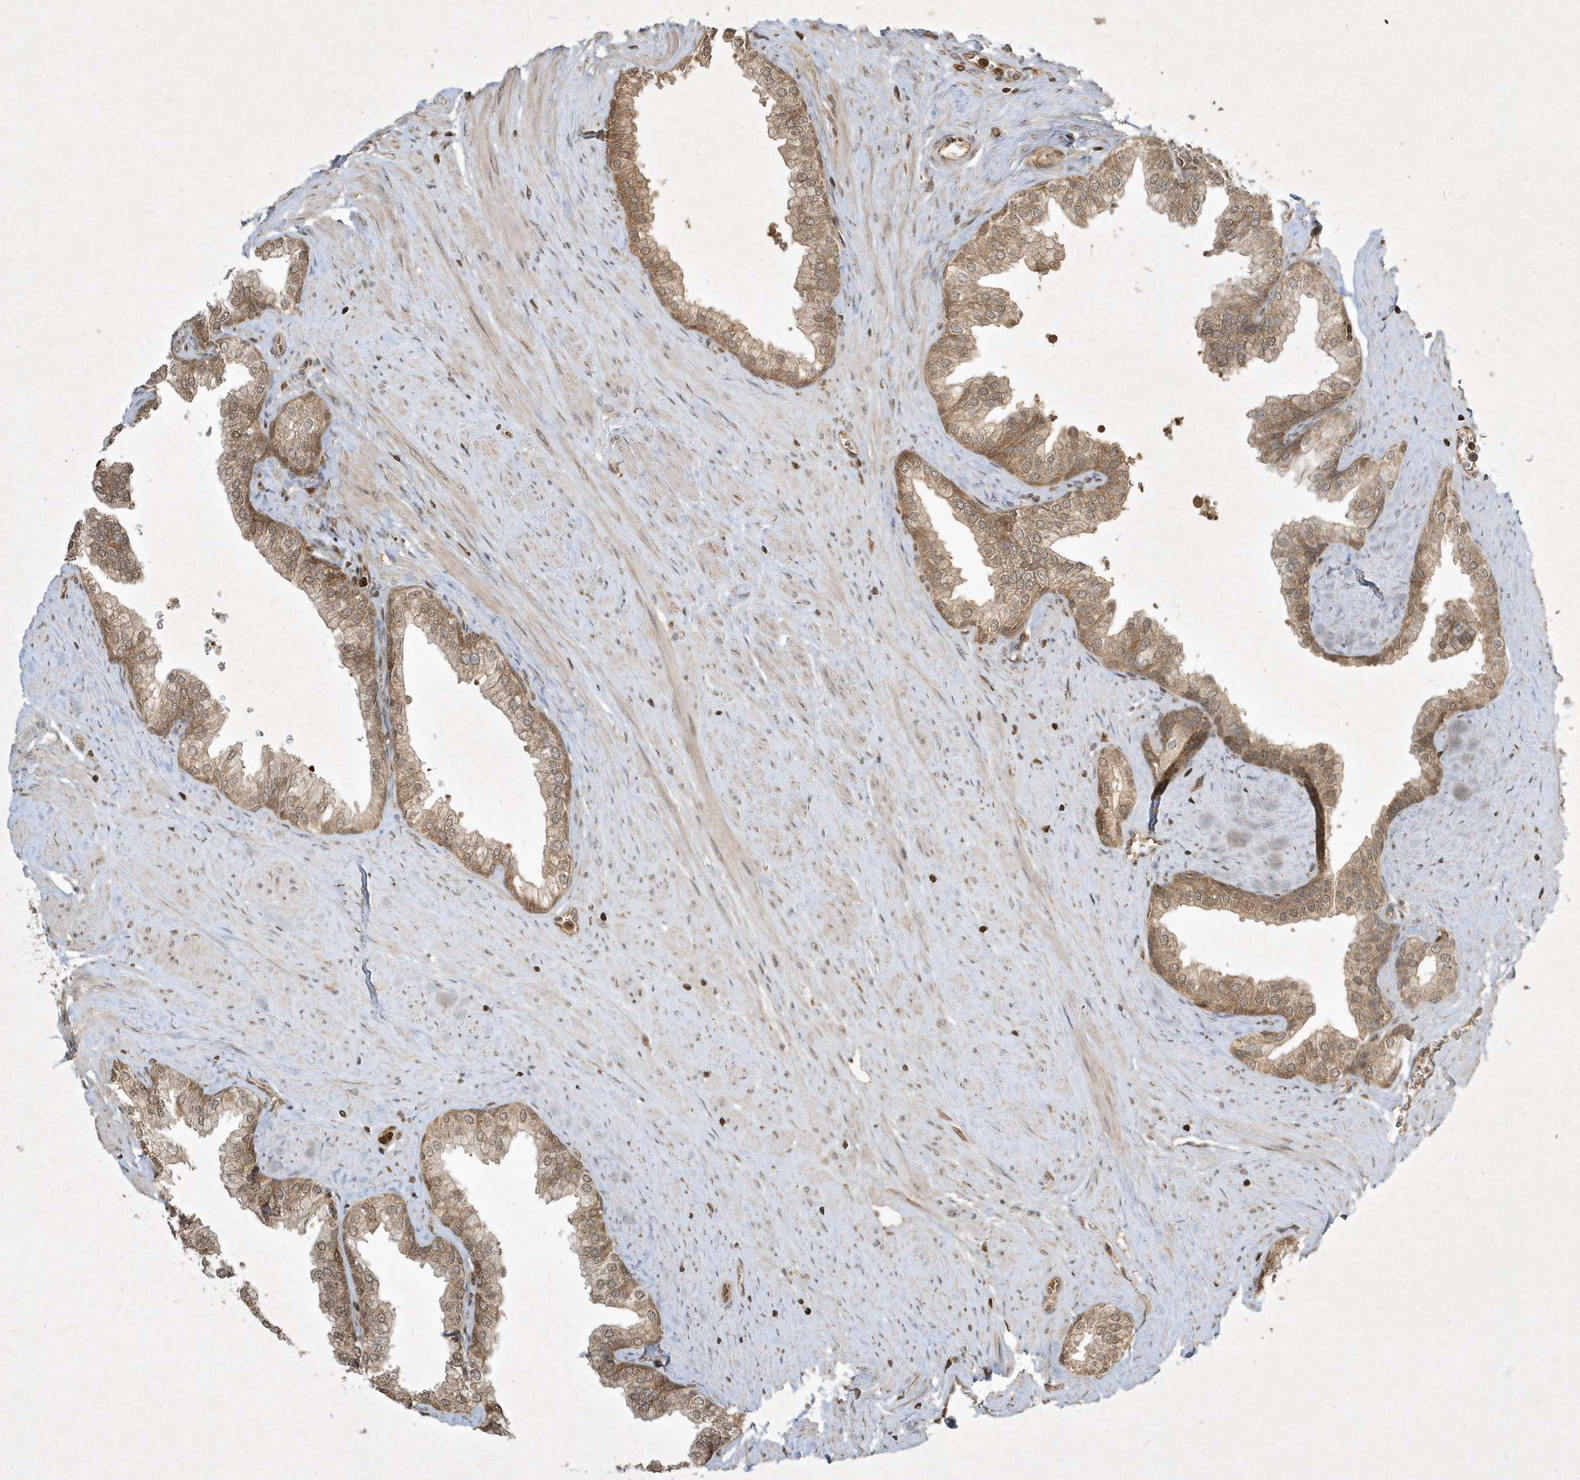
{"staining": {"intensity": "moderate", "quantity": ">75%", "location": "cytoplasmic/membranous"}, "tissue": "prostate", "cell_type": "Glandular cells", "image_type": "normal", "snomed": [{"axis": "morphology", "description": "Normal tissue, NOS"}, {"axis": "morphology", "description": "Urothelial carcinoma, Low grade"}, {"axis": "topography", "description": "Urinary bladder"}, {"axis": "topography", "description": "Prostate"}], "caption": "Protein analysis of unremarkable prostate exhibits moderate cytoplasmic/membranous expression in approximately >75% of glandular cells.", "gene": "PLTP", "patient": {"sex": "male", "age": 60}}